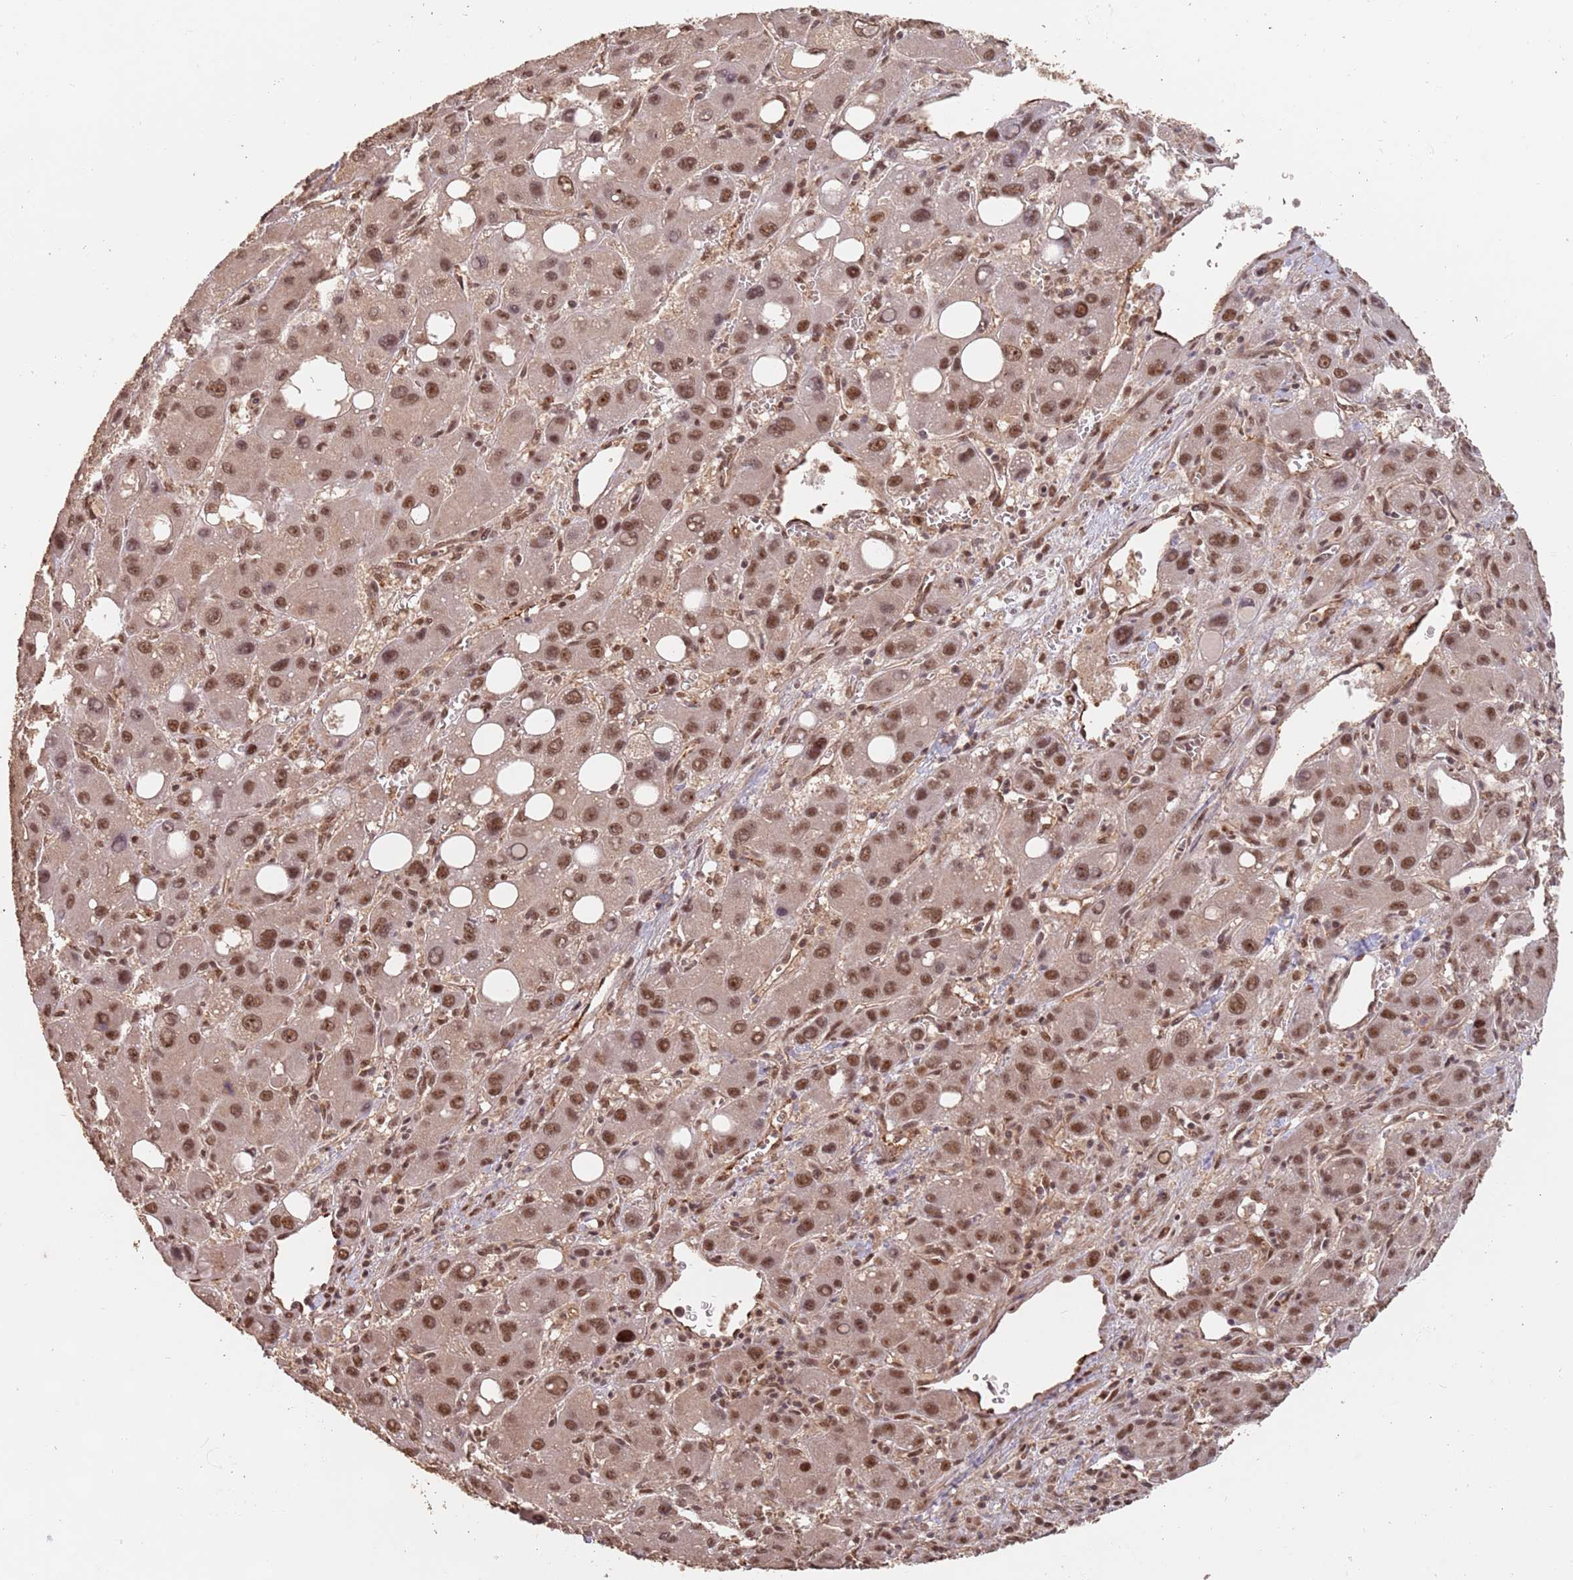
{"staining": {"intensity": "moderate", "quantity": ">75%", "location": "nuclear"}, "tissue": "liver cancer", "cell_type": "Tumor cells", "image_type": "cancer", "snomed": [{"axis": "morphology", "description": "Carcinoma, Hepatocellular, NOS"}, {"axis": "topography", "description": "Liver"}], "caption": "Liver cancer stained with IHC exhibits moderate nuclear expression in approximately >75% of tumor cells.", "gene": "RFXANK", "patient": {"sex": "male", "age": 55}}